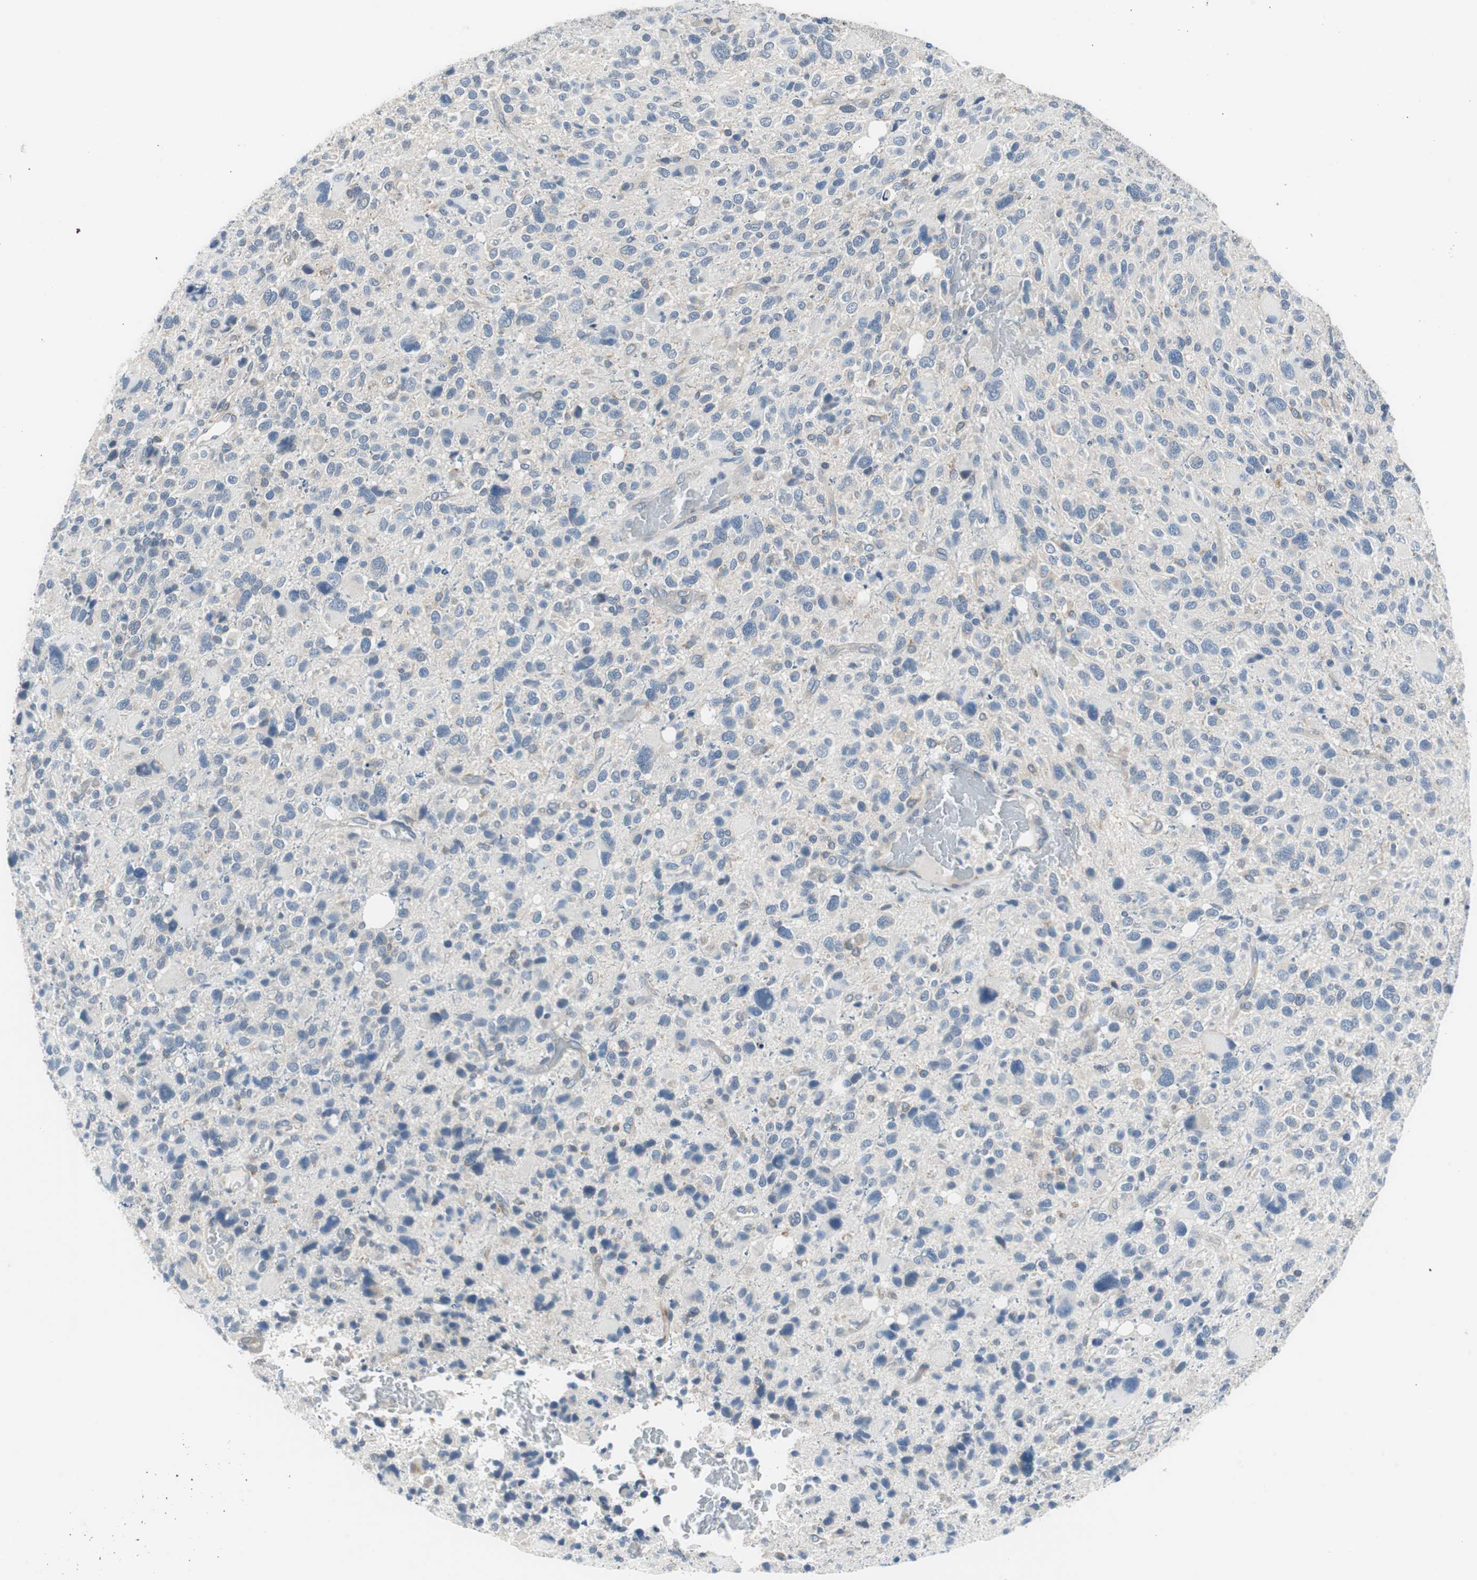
{"staining": {"intensity": "weak", "quantity": "<25%", "location": "cytoplasmic/membranous"}, "tissue": "glioma", "cell_type": "Tumor cells", "image_type": "cancer", "snomed": [{"axis": "morphology", "description": "Glioma, malignant, High grade"}, {"axis": "topography", "description": "Brain"}], "caption": "Tumor cells are negative for protein expression in human malignant glioma (high-grade).", "gene": "PLAA", "patient": {"sex": "male", "age": 48}}